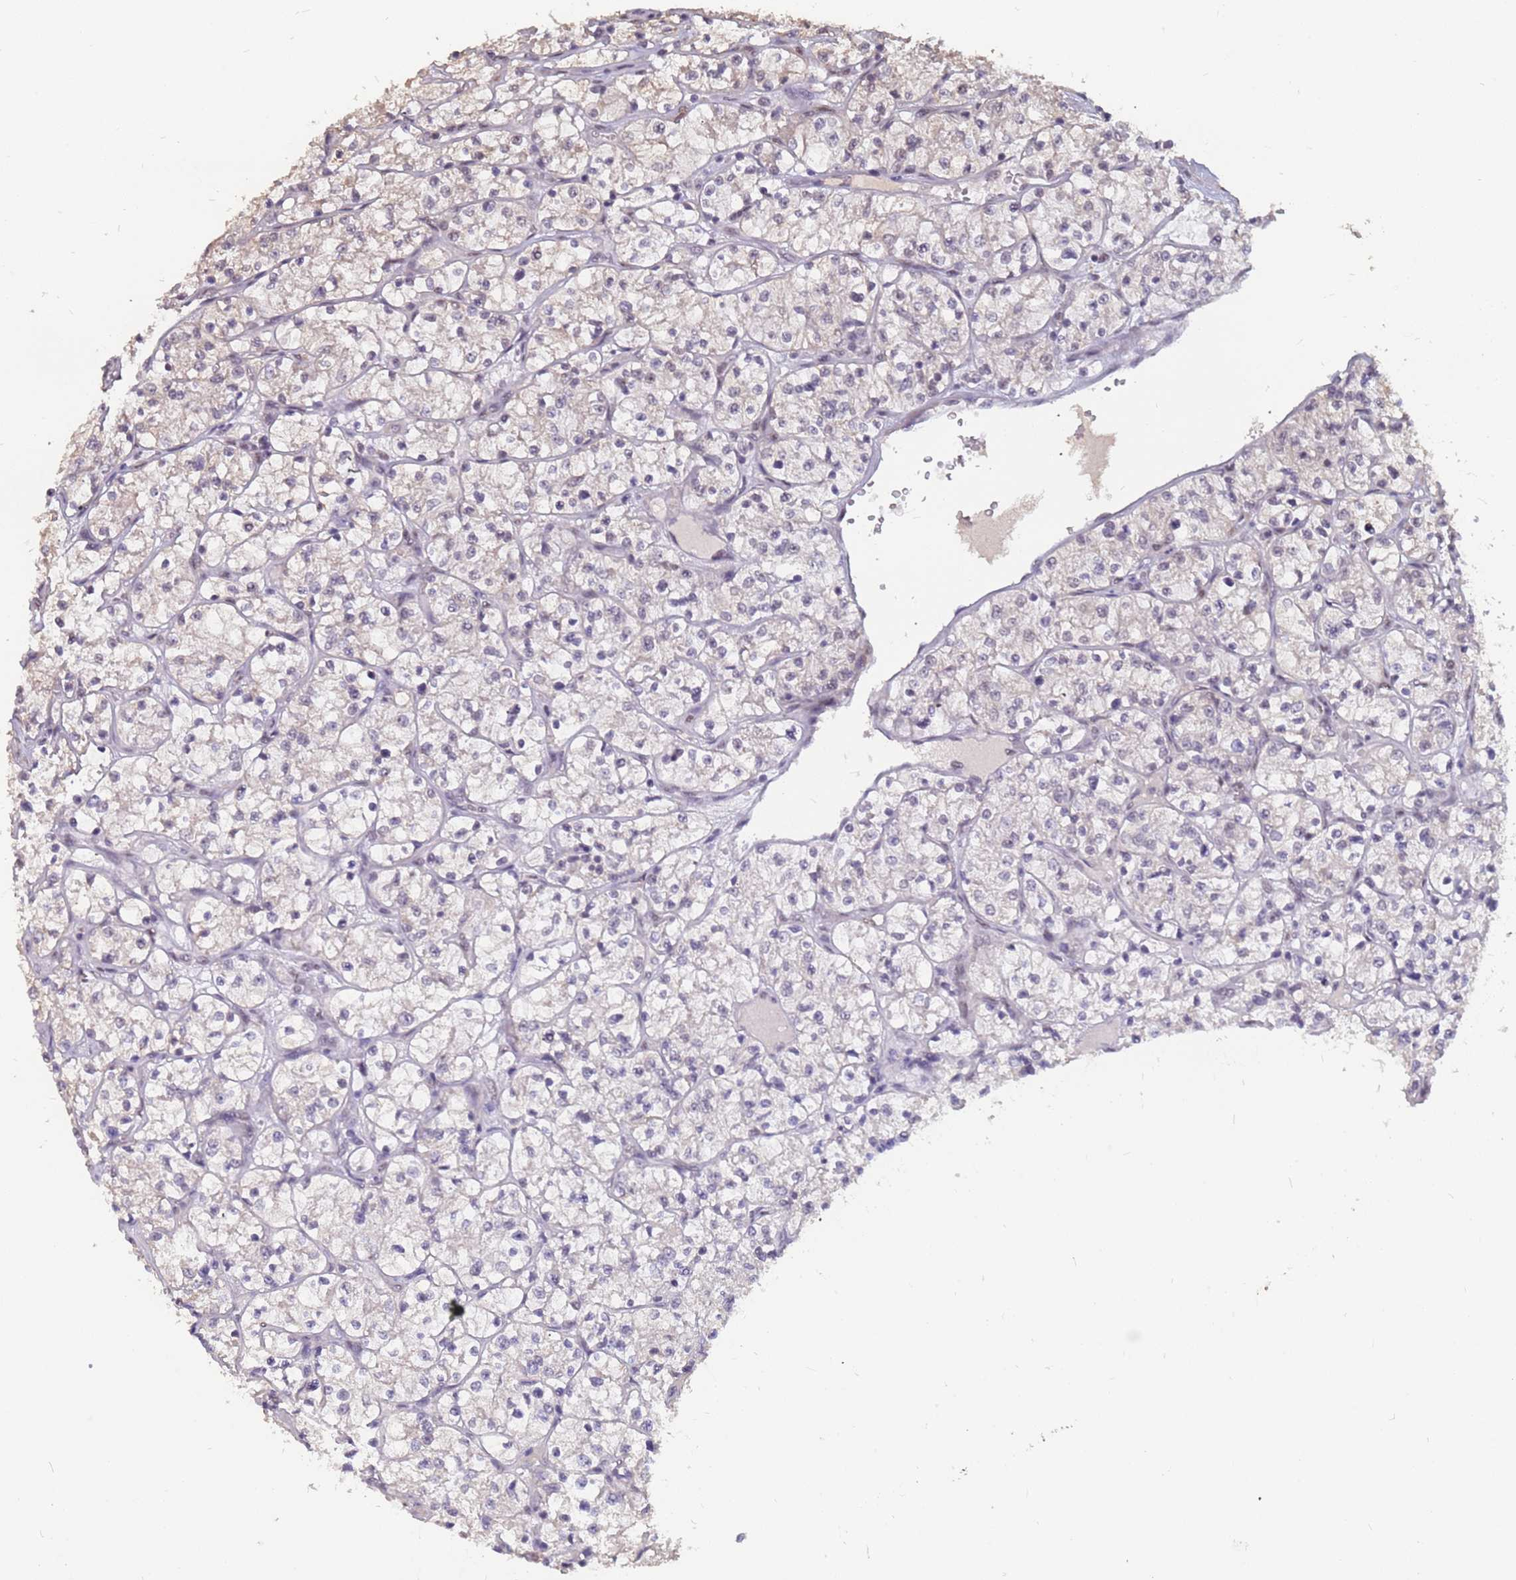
{"staining": {"intensity": "negative", "quantity": "none", "location": "none"}, "tissue": "renal cancer", "cell_type": "Tumor cells", "image_type": "cancer", "snomed": [{"axis": "morphology", "description": "Adenocarcinoma, NOS"}, {"axis": "topography", "description": "Kidney"}], "caption": "Tumor cells show no significant expression in renal cancer (adenocarcinoma).", "gene": "DENND2B", "patient": {"sex": "female", "age": 64}}